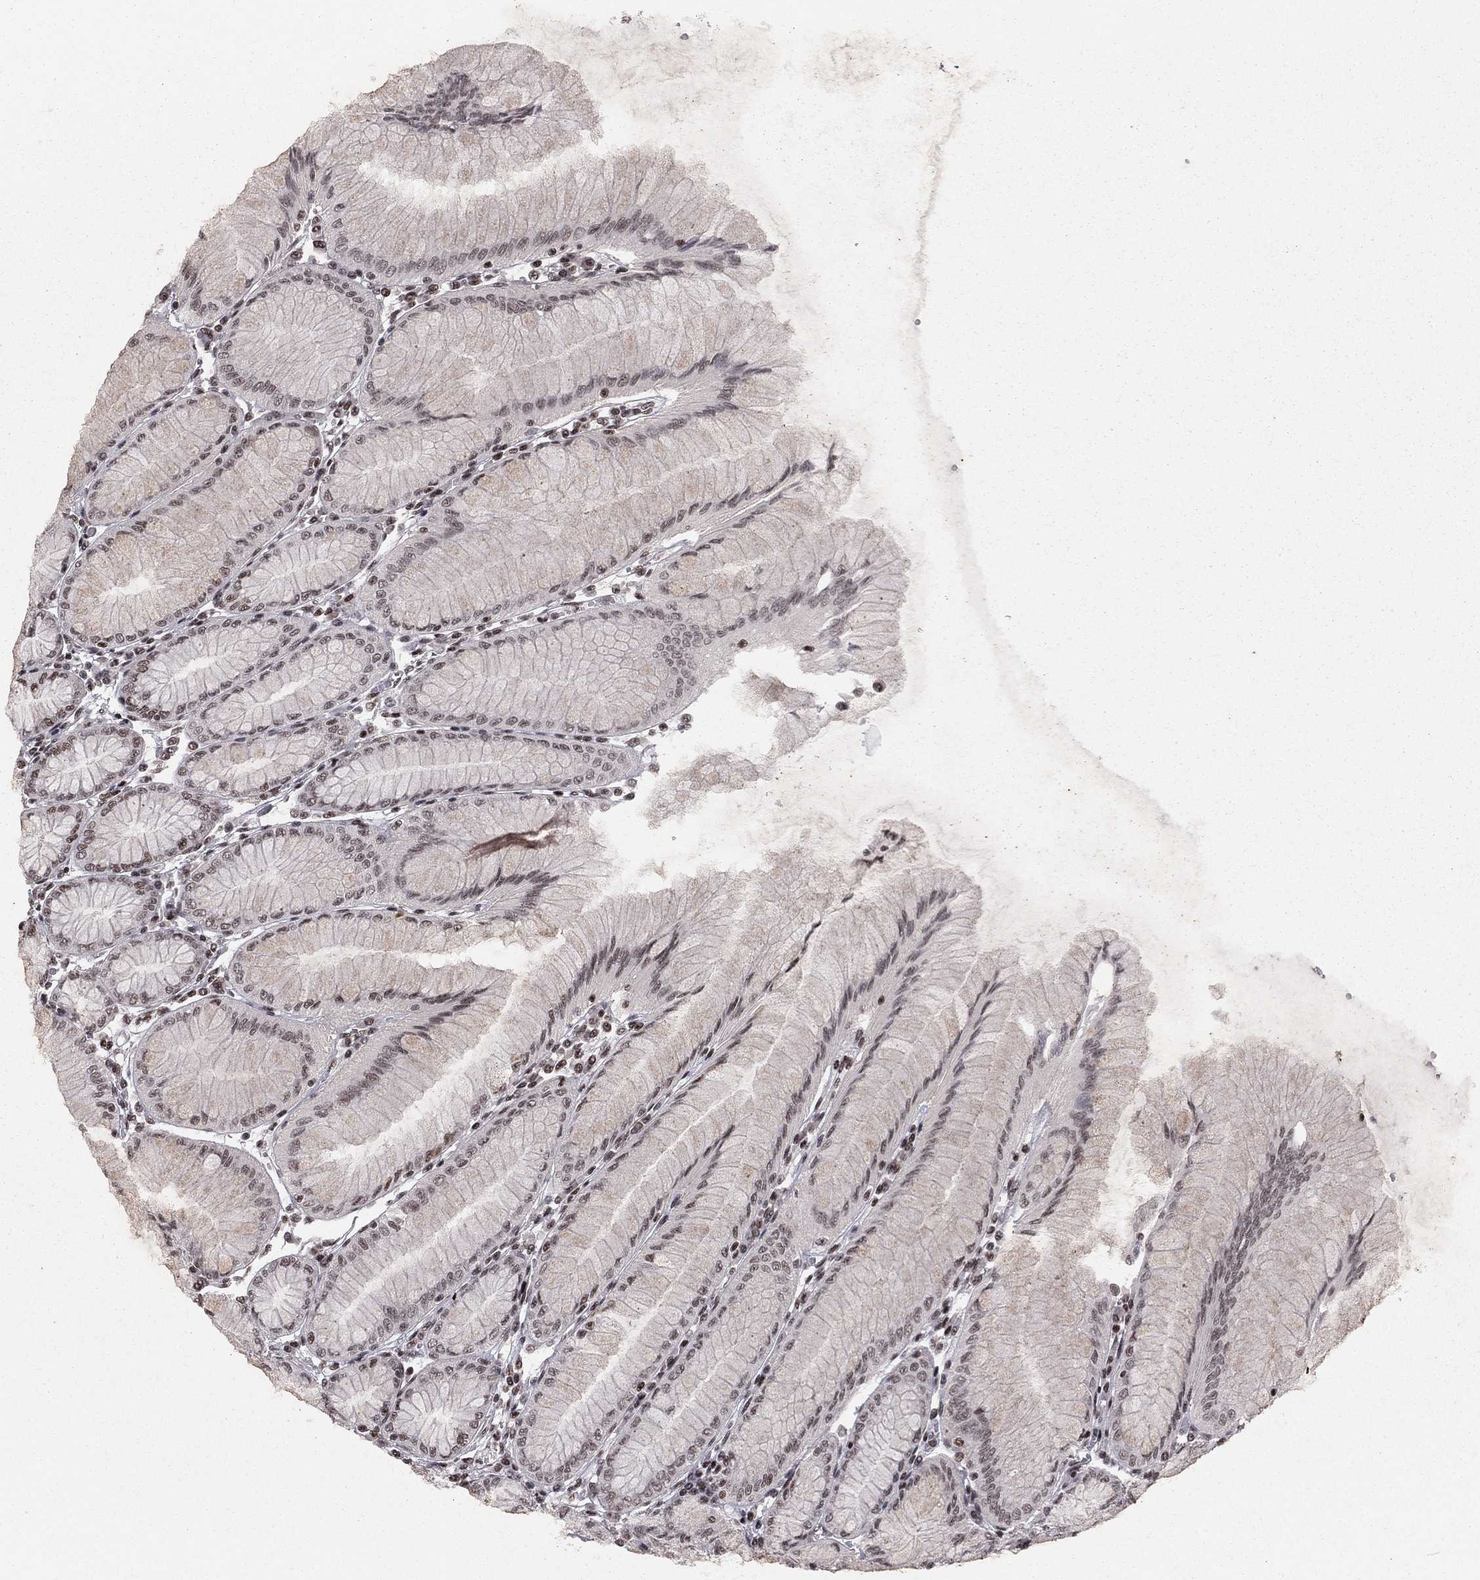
{"staining": {"intensity": "strong", "quantity": "<25%", "location": "cytoplasmic/membranous,nuclear"}, "tissue": "stomach", "cell_type": "Glandular cells", "image_type": "normal", "snomed": [{"axis": "morphology", "description": "Normal tissue, NOS"}, {"axis": "topography", "description": "Stomach"}], "caption": "Brown immunohistochemical staining in normal human stomach shows strong cytoplasmic/membranous,nuclear expression in approximately <25% of glandular cells. (Stains: DAB (3,3'-diaminobenzidine) in brown, nuclei in blue, Microscopy: brightfield microscopy at high magnification).", "gene": "NFYB", "patient": {"sex": "female", "age": 57}}